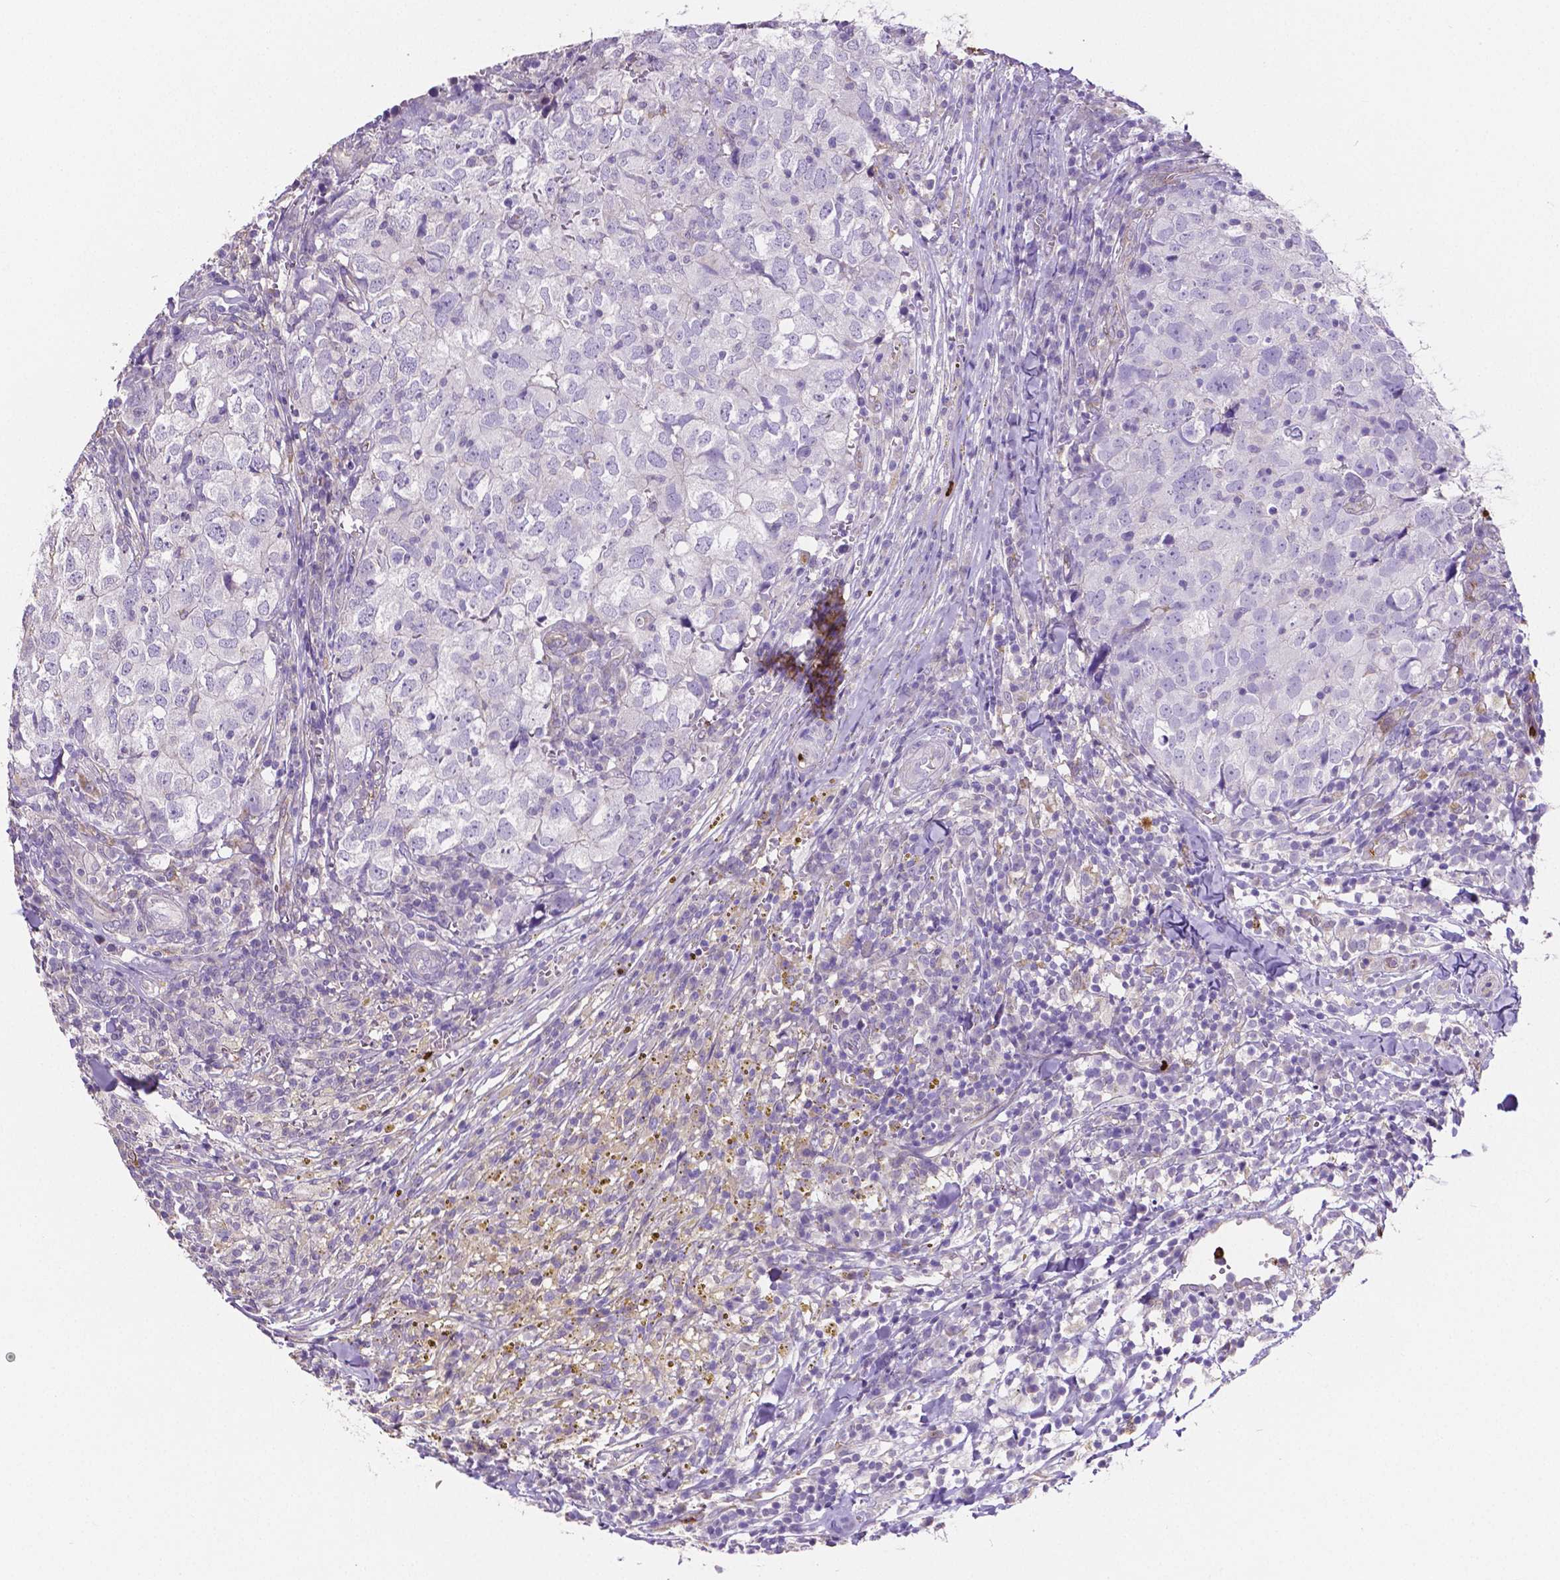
{"staining": {"intensity": "negative", "quantity": "none", "location": "none"}, "tissue": "breast cancer", "cell_type": "Tumor cells", "image_type": "cancer", "snomed": [{"axis": "morphology", "description": "Duct carcinoma"}, {"axis": "topography", "description": "Breast"}], "caption": "Breast cancer was stained to show a protein in brown. There is no significant staining in tumor cells. Nuclei are stained in blue.", "gene": "MMP9", "patient": {"sex": "female", "age": 30}}